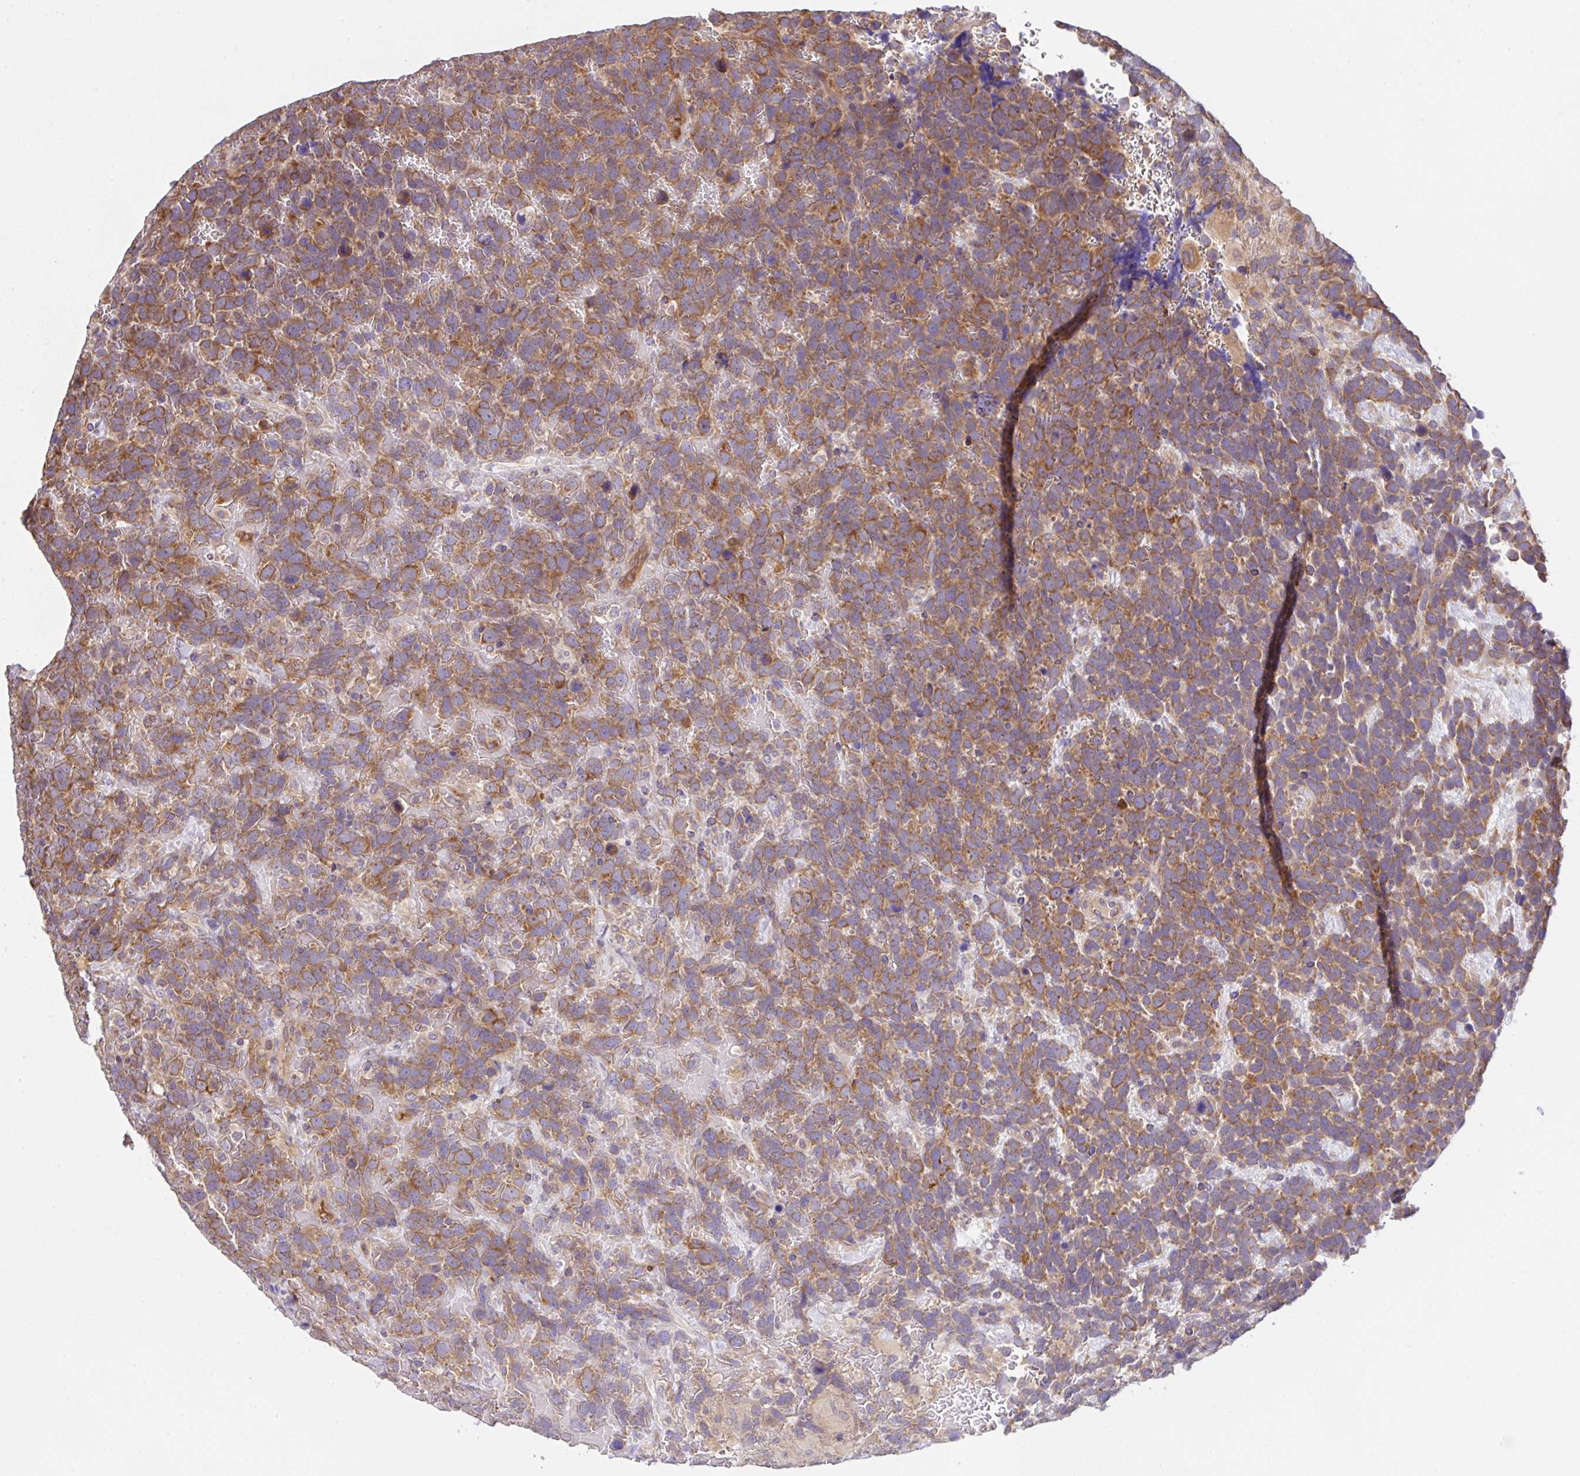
{"staining": {"intensity": "moderate", "quantity": ">75%", "location": "cytoplasmic/membranous"}, "tissue": "urothelial cancer", "cell_type": "Tumor cells", "image_type": "cancer", "snomed": [{"axis": "morphology", "description": "Urothelial carcinoma, High grade"}, {"axis": "topography", "description": "Urinary bladder"}], "caption": "Tumor cells reveal medium levels of moderate cytoplasmic/membranous expression in approximately >75% of cells in human urothelial cancer. (IHC, brightfield microscopy, high magnification).", "gene": "UBE4A", "patient": {"sex": "female", "age": 82}}